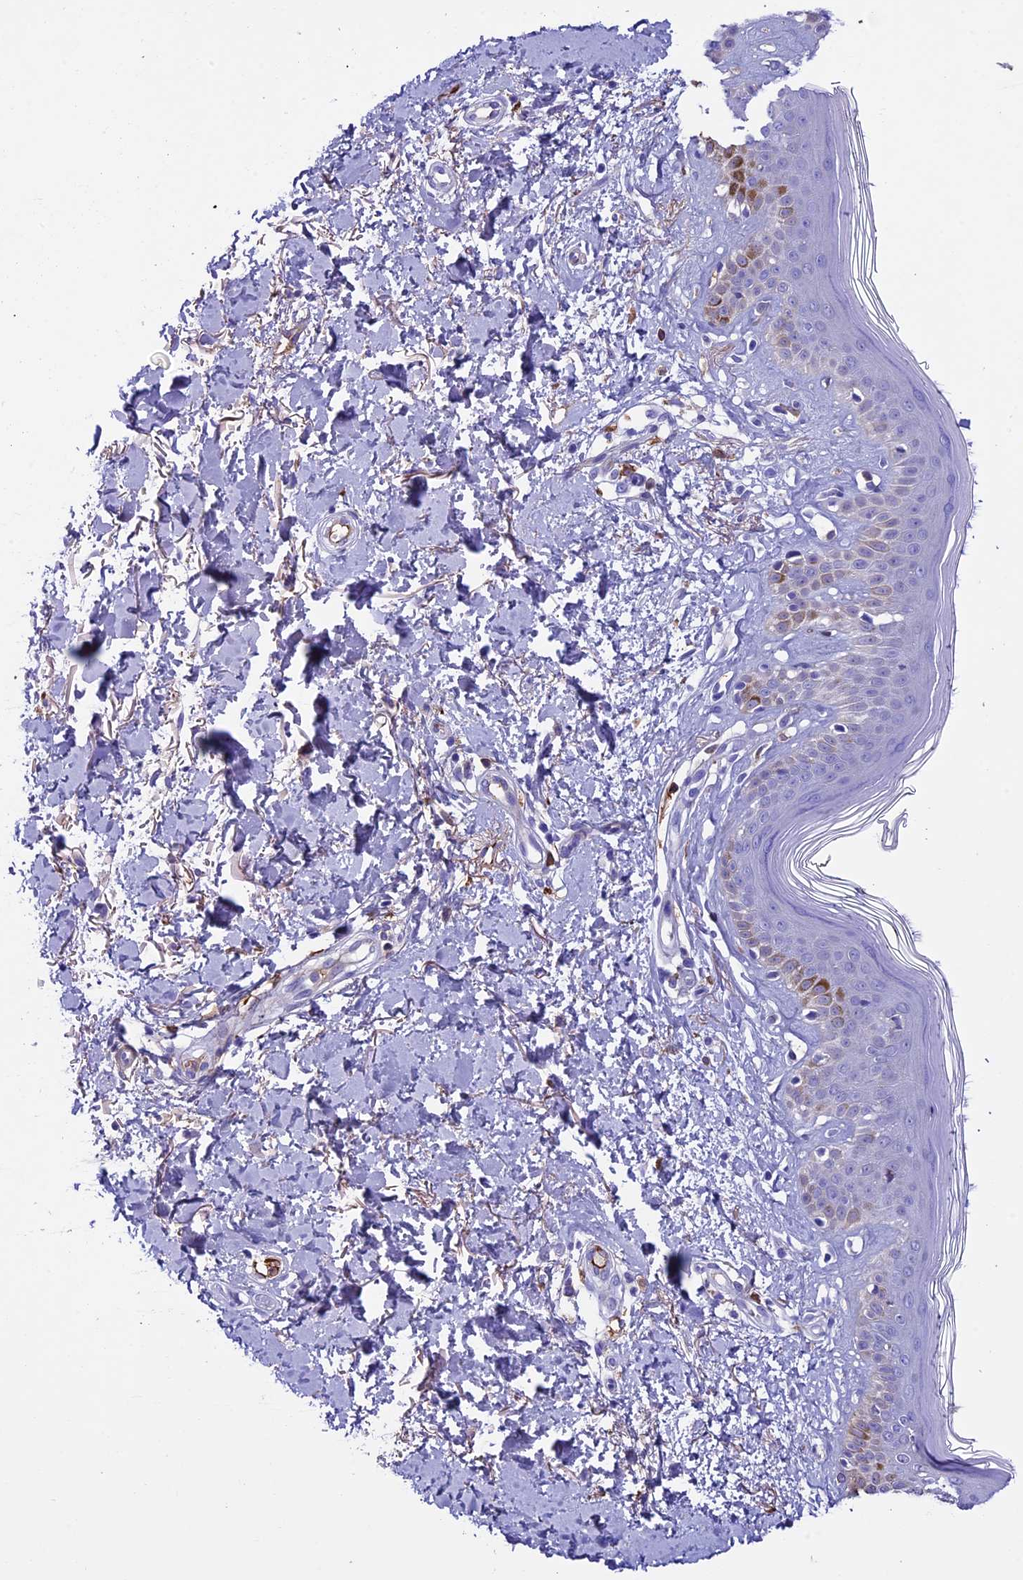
{"staining": {"intensity": "weak", "quantity": "25%-75%", "location": "cytoplasmic/membranous"}, "tissue": "skin", "cell_type": "Fibroblasts", "image_type": "normal", "snomed": [{"axis": "morphology", "description": "Normal tissue, NOS"}, {"axis": "topography", "description": "Skin"}], "caption": "A low amount of weak cytoplasmic/membranous positivity is present in about 25%-75% of fibroblasts in benign skin. (IHC, brightfield microscopy, high magnification).", "gene": "IGSF6", "patient": {"sex": "female", "age": 64}}